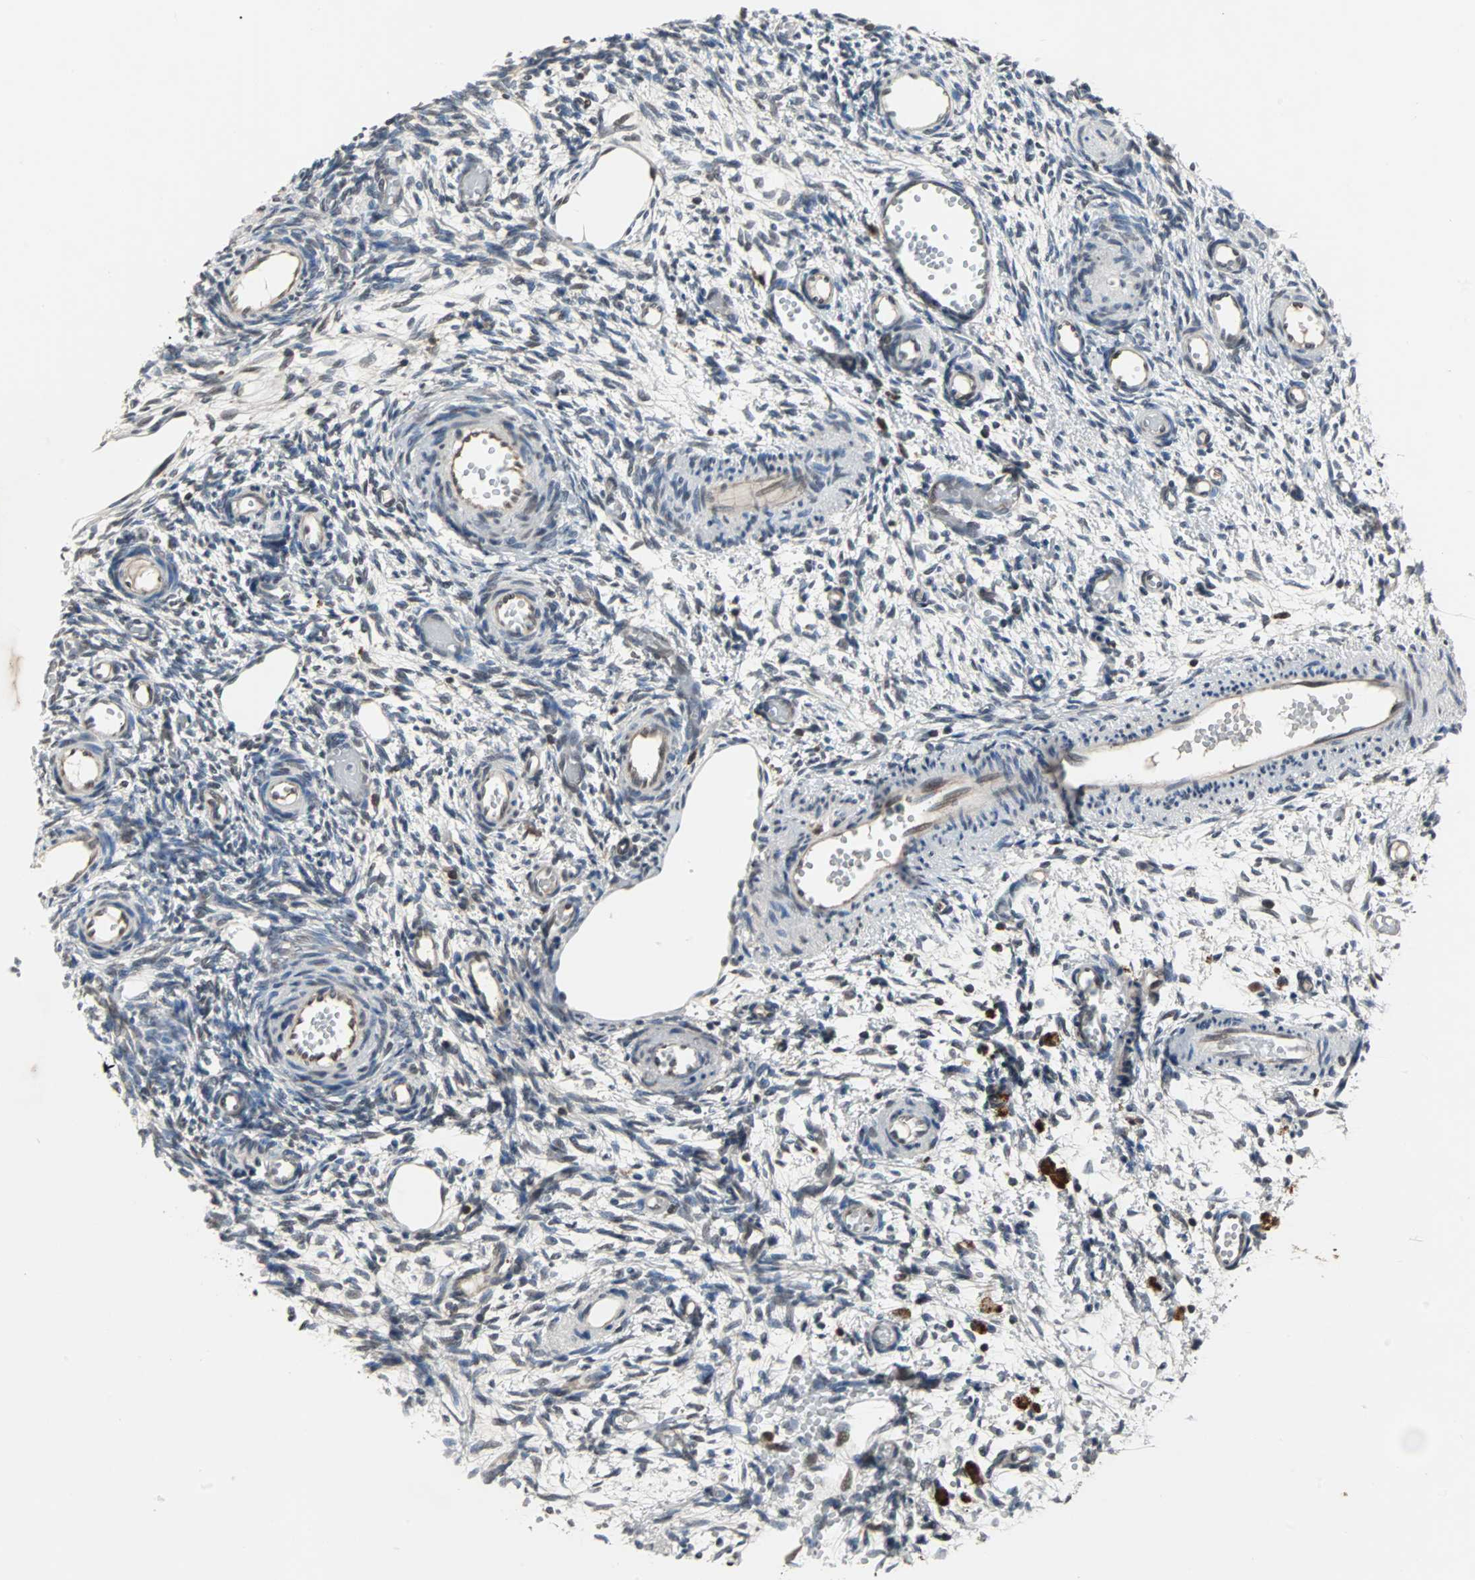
{"staining": {"intensity": "weak", "quantity": "25%-75%", "location": "cytoplasmic/membranous"}, "tissue": "ovary", "cell_type": "Follicle cells", "image_type": "normal", "snomed": [{"axis": "morphology", "description": "Normal tissue, NOS"}, {"axis": "topography", "description": "Ovary"}], "caption": "A photomicrograph of ovary stained for a protein demonstrates weak cytoplasmic/membranous brown staining in follicle cells.", "gene": "LSR", "patient": {"sex": "female", "age": 35}}